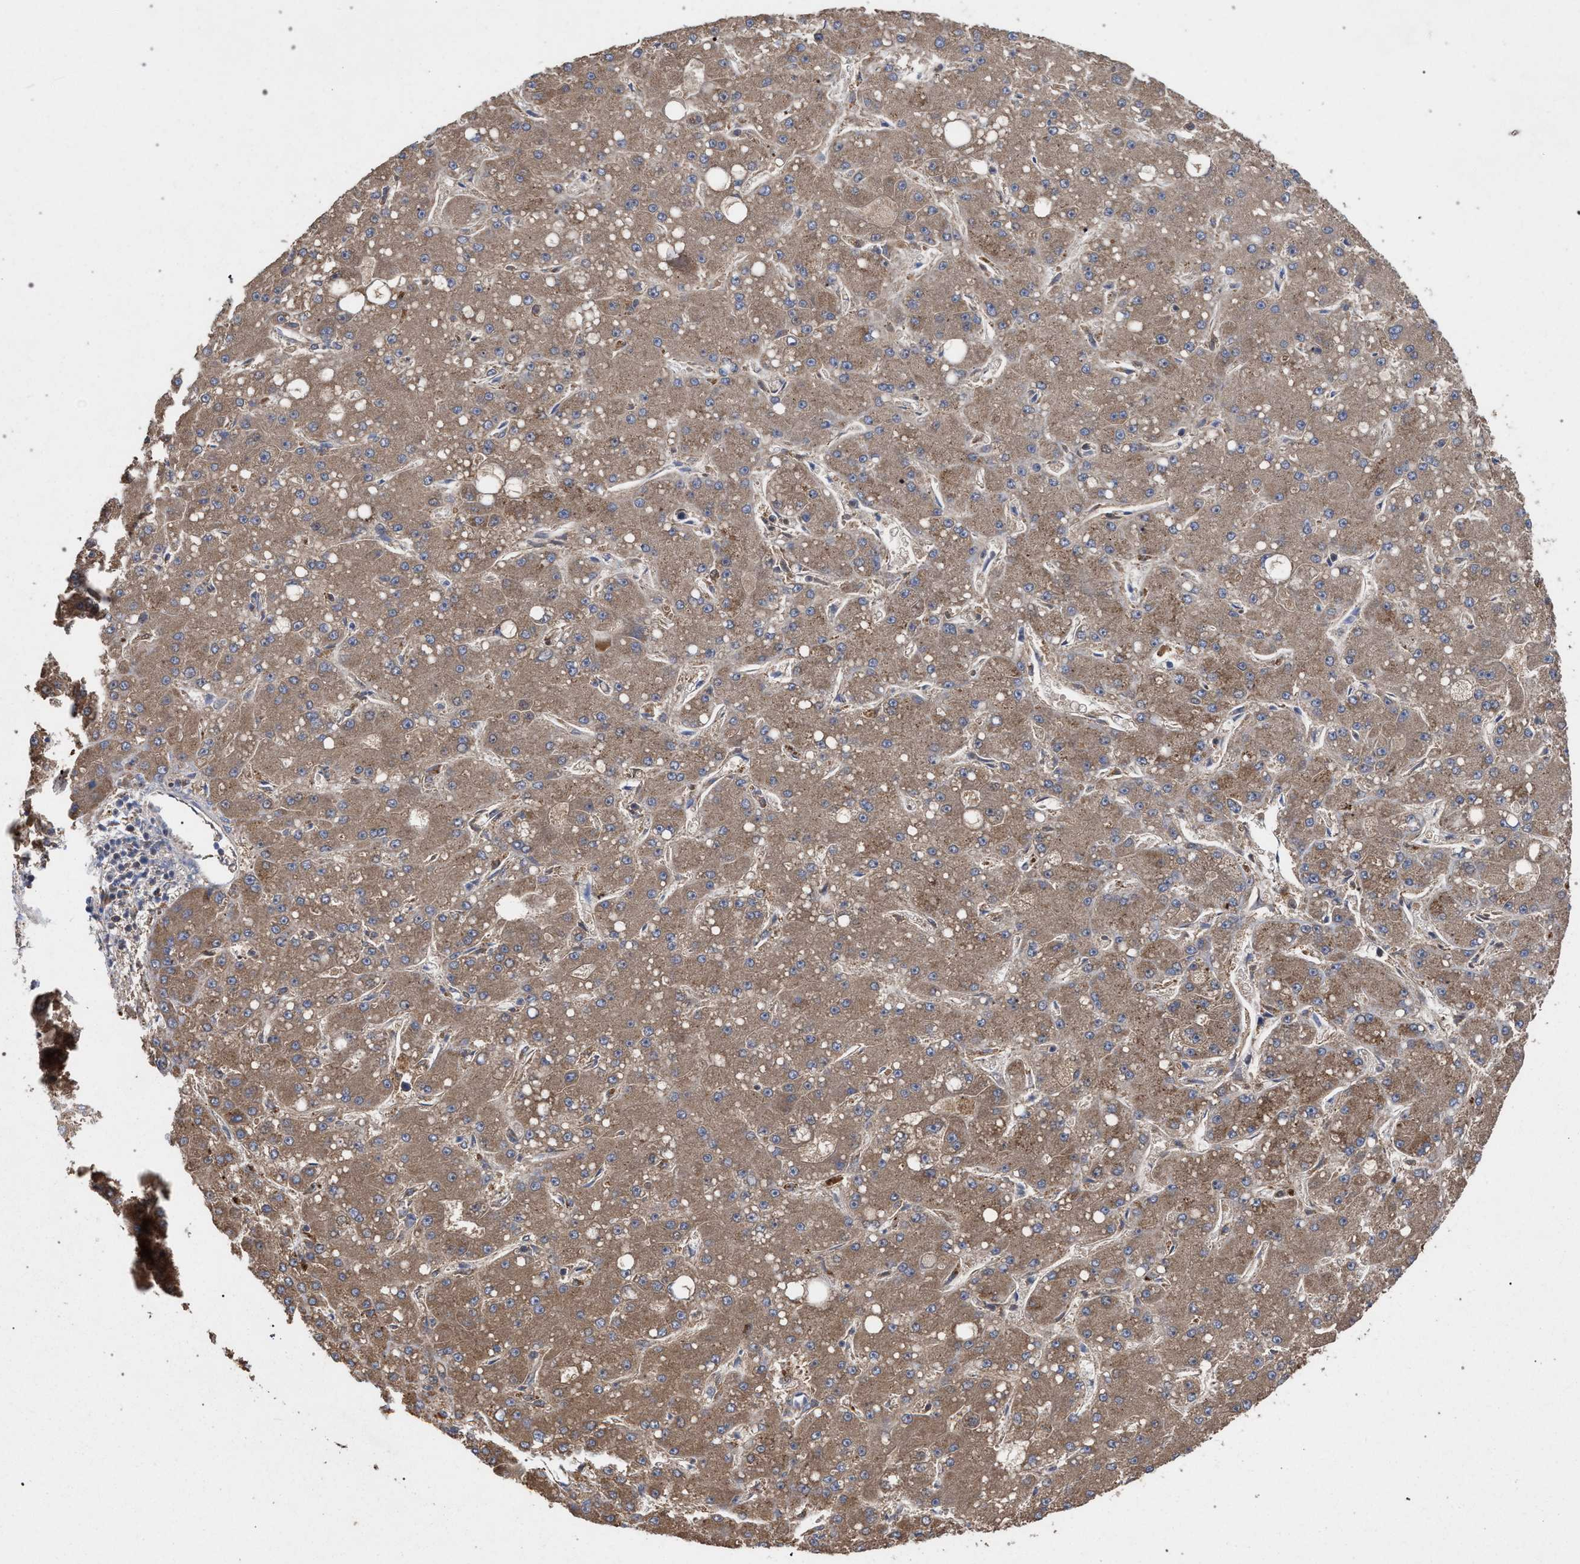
{"staining": {"intensity": "moderate", "quantity": ">75%", "location": "cytoplasmic/membranous"}, "tissue": "liver cancer", "cell_type": "Tumor cells", "image_type": "cancer", "snomed": [{"axis": "morphology", "description": "Carcinoma, Hepatocellular, NOS"}, {"axis": "topography", "description": "Liver"}], "caption": "DAB (3,3'-diaminobenzidine) immunohistochemical staining of liver hepatocellular carcinoma shows moderate cytoplasmic/membranous protein positivity in approximately >75% of tumor cells. (DAB (3,3'-diaminobenzidine) = brown stain, brightfield microscopy at high magnification).", "gene": "BCL2L12", "patient": {"sex": "male", "age": 67}}